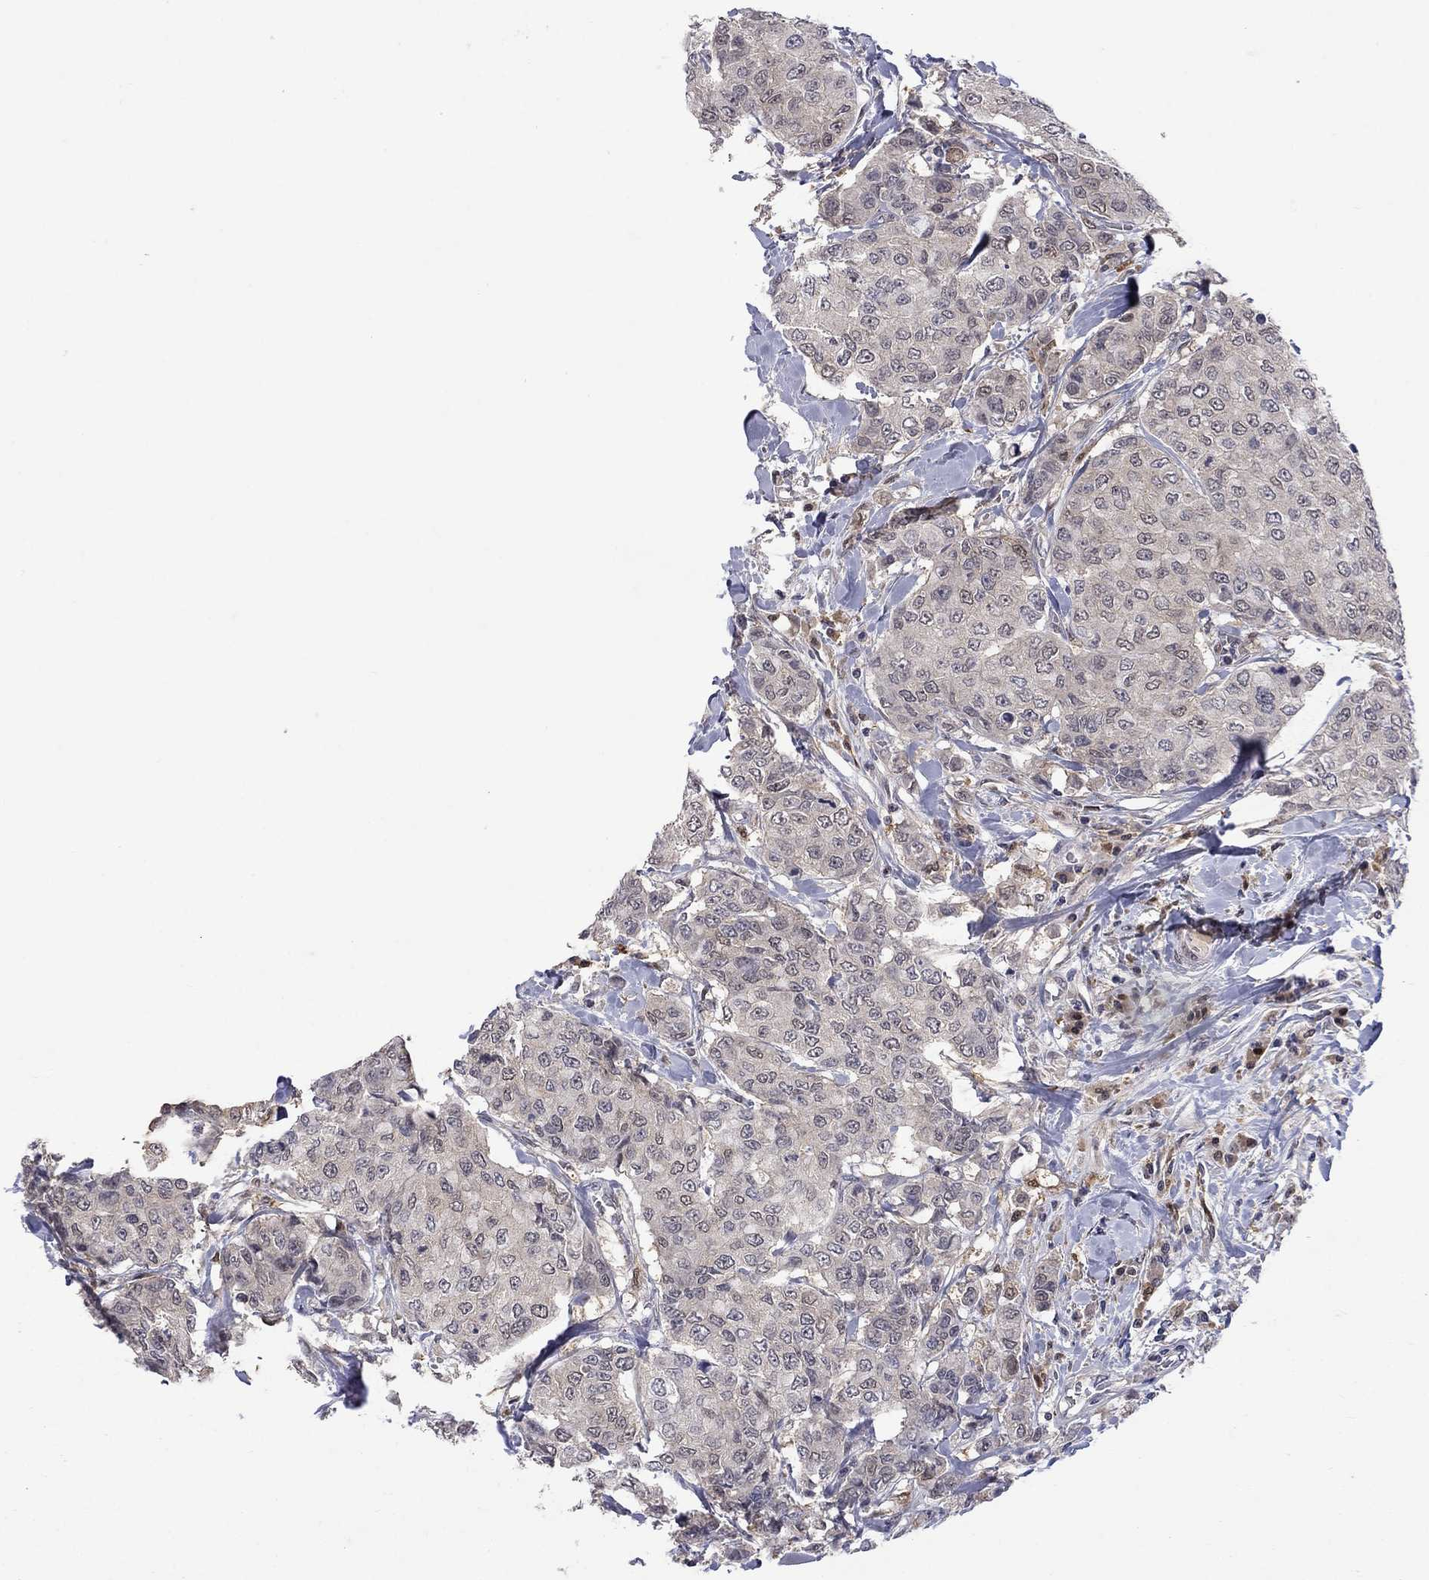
{"staining": {"intensity": "negative", "quantity": "none", "location": "none"}, "tissue": "breast cancer", "cell_type": "Tumor cells", "image_type": "cancer", "snomed": [{"axis": "morphology", "description": "Duct carcinoma"}, {"axis": "topography", "description": "Breast"}], "caption": "Immunohistochemical staining of human breast cancer reveals no significant expression in tumor cells. Brightfield microscopy of immunohistochemistry (IHC) stained with DAB (brown) and hematoxylin (blue), captured at high magnification.", "gene": "CBR1", "patient": {"sex": "female", "age": 27}}